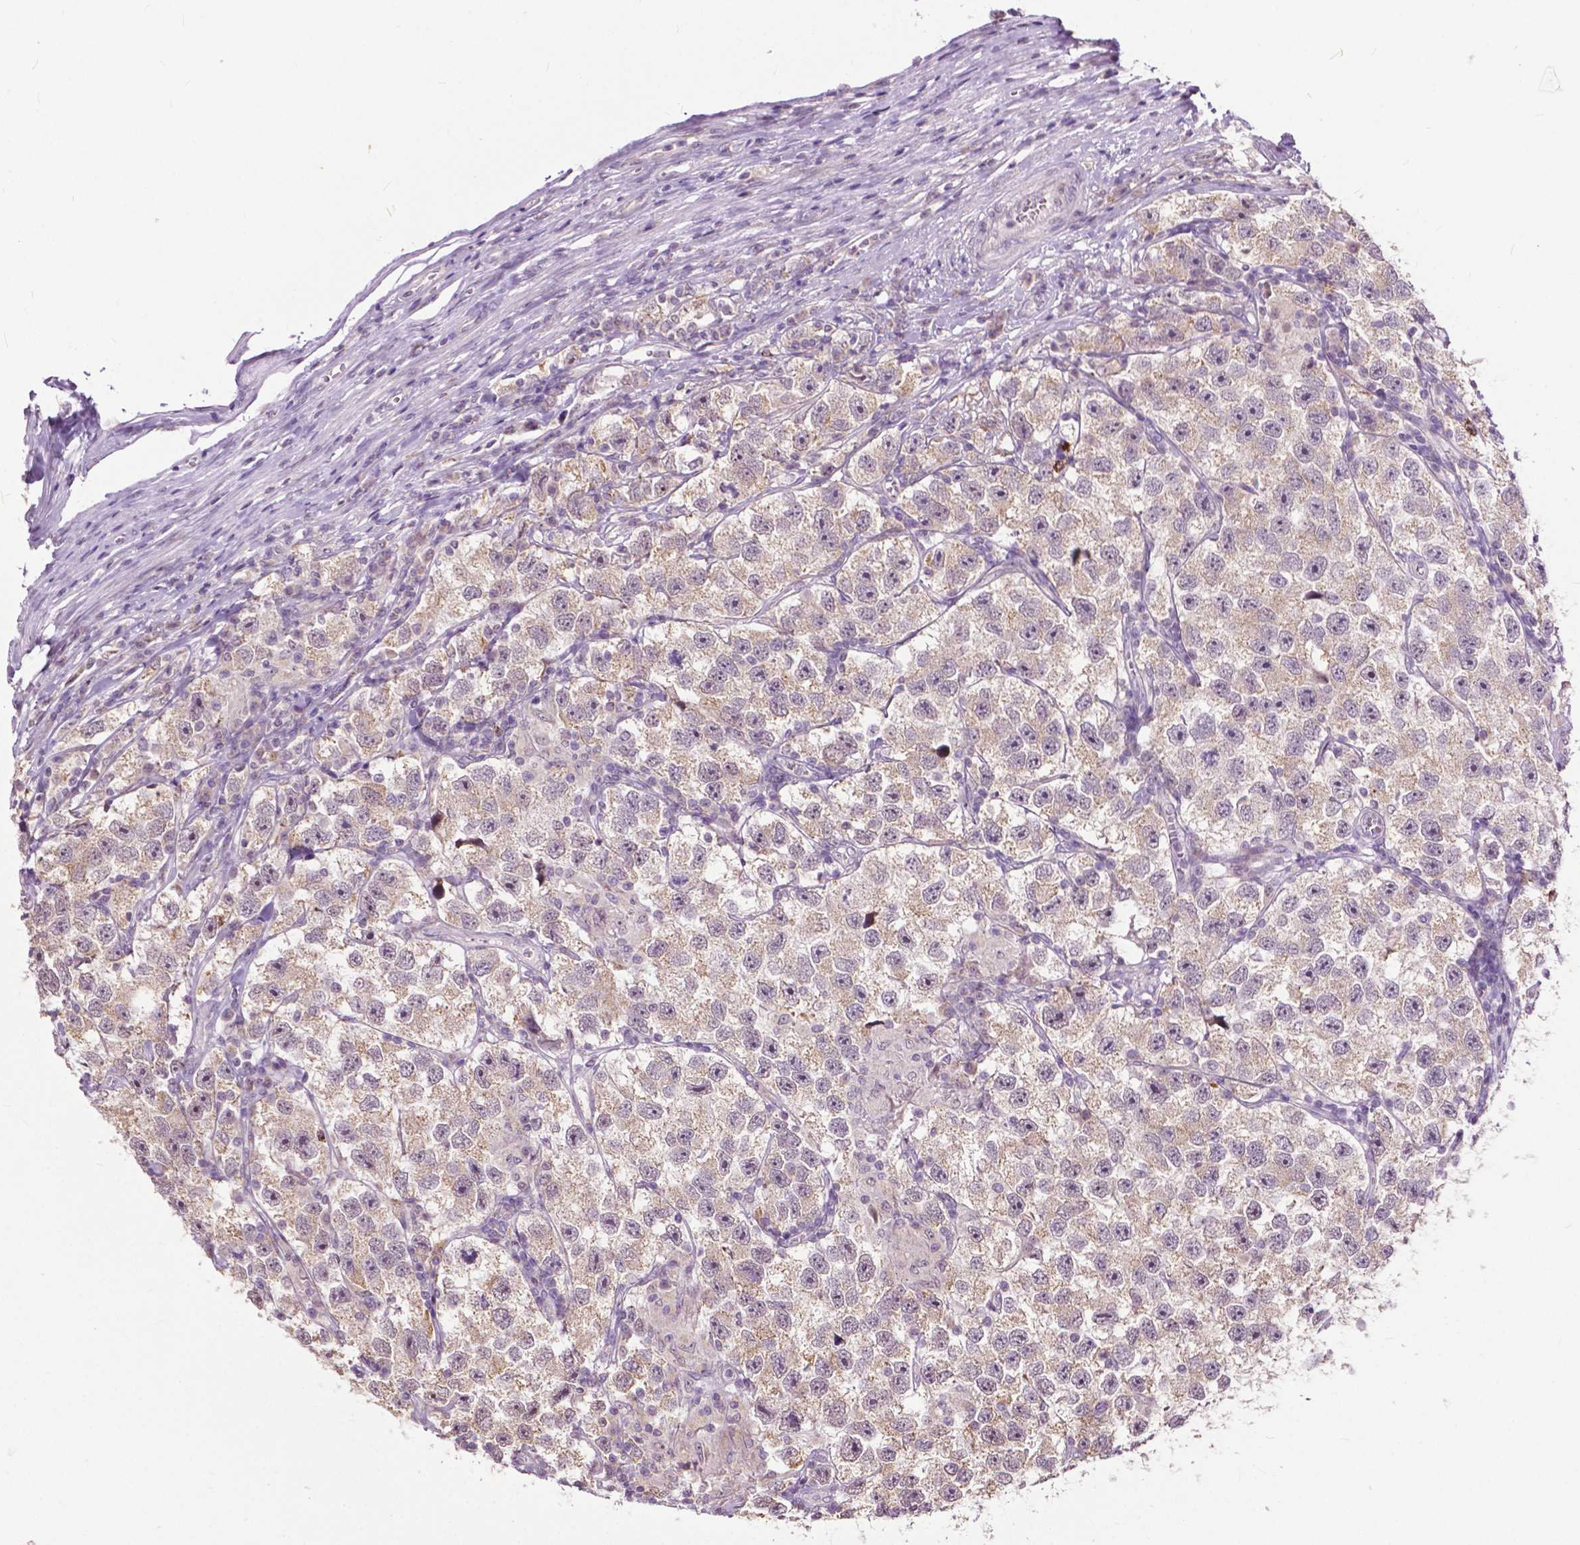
{"staining": {"intensity": "weak", "quantity": "25%-75%", "location": "cytoplasmic/membranous"}, "tissue": "testis cancer", "cell_type": "Tumor cells", "image_type": "cancer", "snomed": [{"axis": "morphology", "description": "Seminoma, NOS"}, {"axis": "topography", "description": "Testis"}], "caption": "Seminoma (testis) stained for a protein (brown) shows weak cytoplasmic/membranous positive expression in about 25%-75% of tumor cells.", "gene": "TTC9B", "patient": {"sex": "male", "age": 26}}